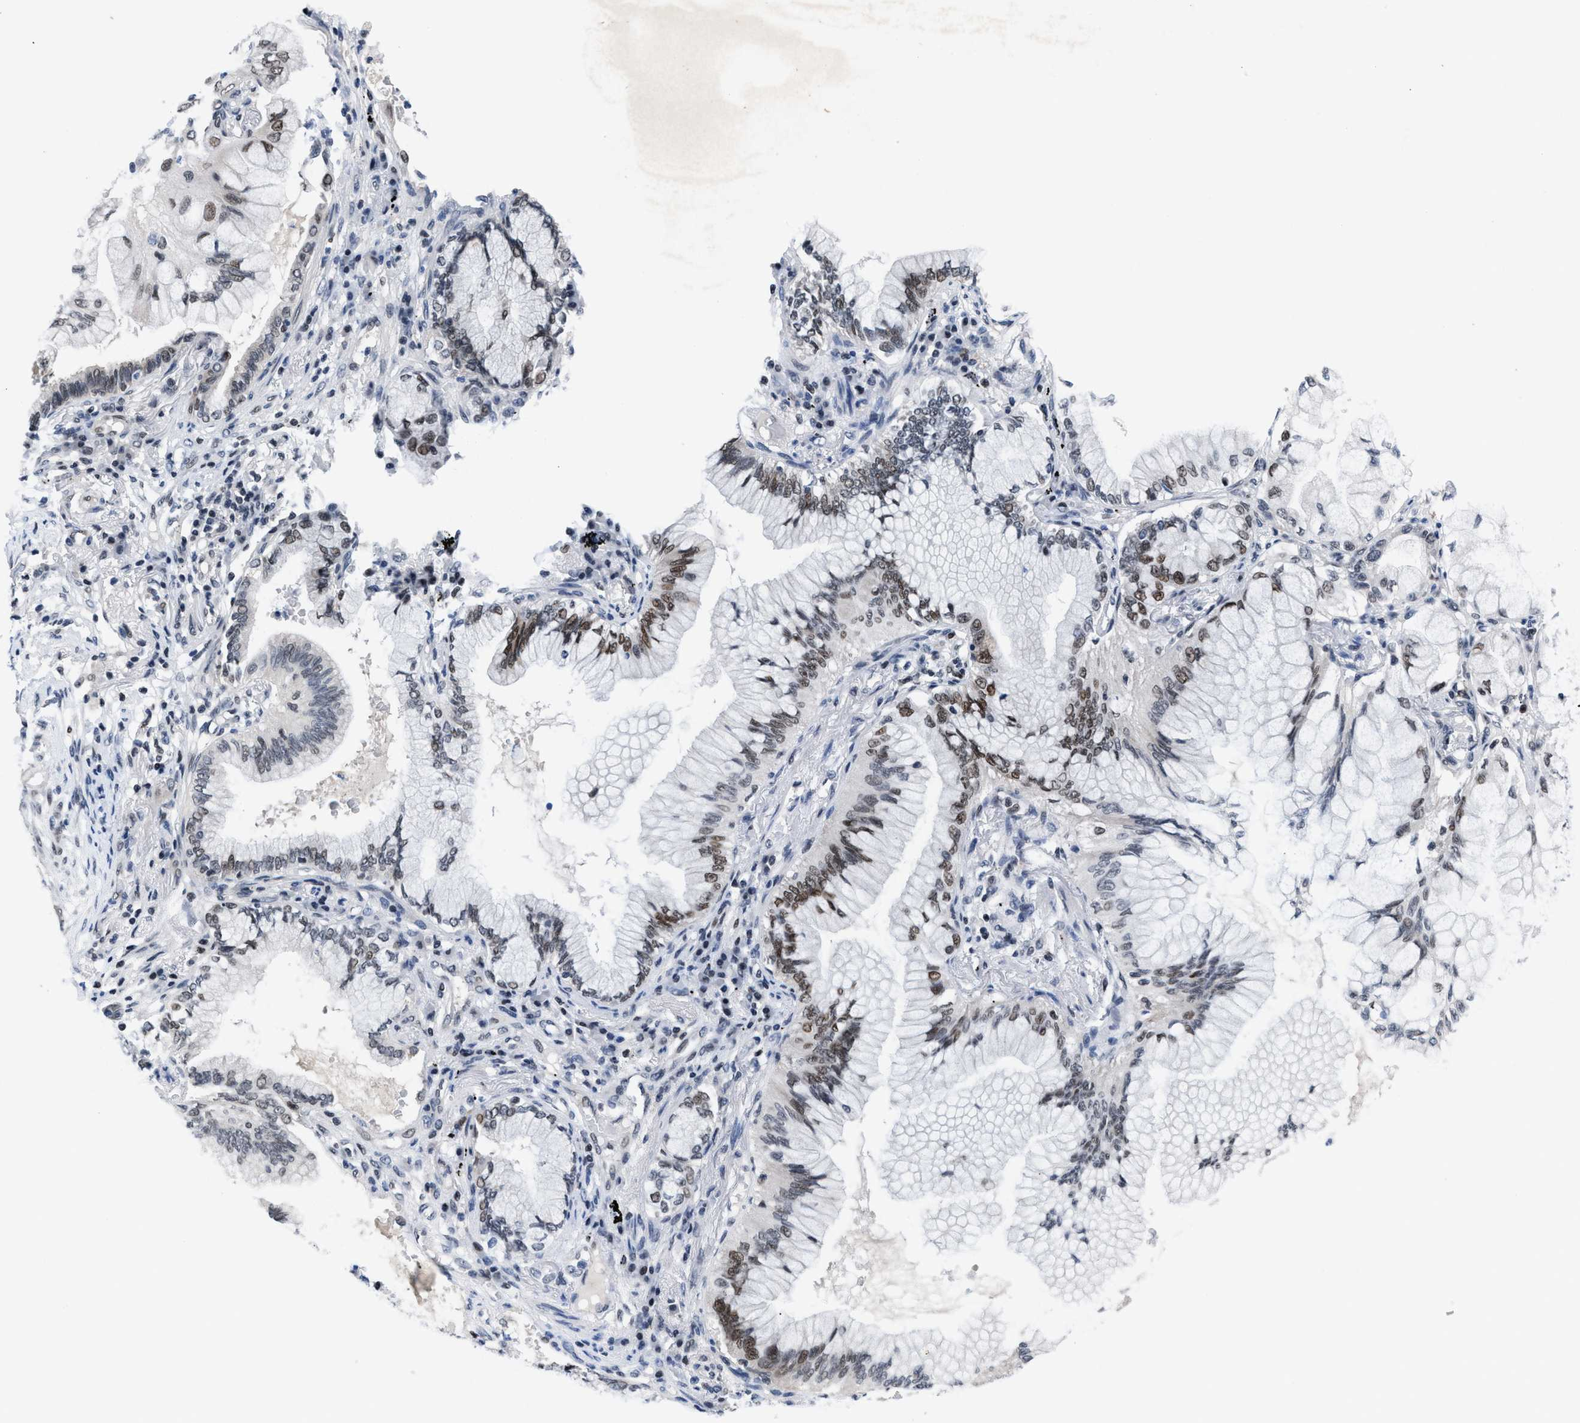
{"staining": {"intensity": "moderate", "quantity": "25%-75%", "location": "nuclear"}, "tissue": "lung cancer", "cell_type": "Tumor cells", "image_type": "cancer", "snomed": [{"axis": "morphology", "description": "Adenocarcinoma, NOS"}, {"axis": "topography", "description": "Lung"}], "caption": "Moderate nuclear positivity for a protein is seen in approximately 25%-75% of tumor cells of lung cancer (adenocarcinoma) using immunohistochemistry (IHC).", "gene": "WDR81", "patient": {"sex": "female", "age": 70}}